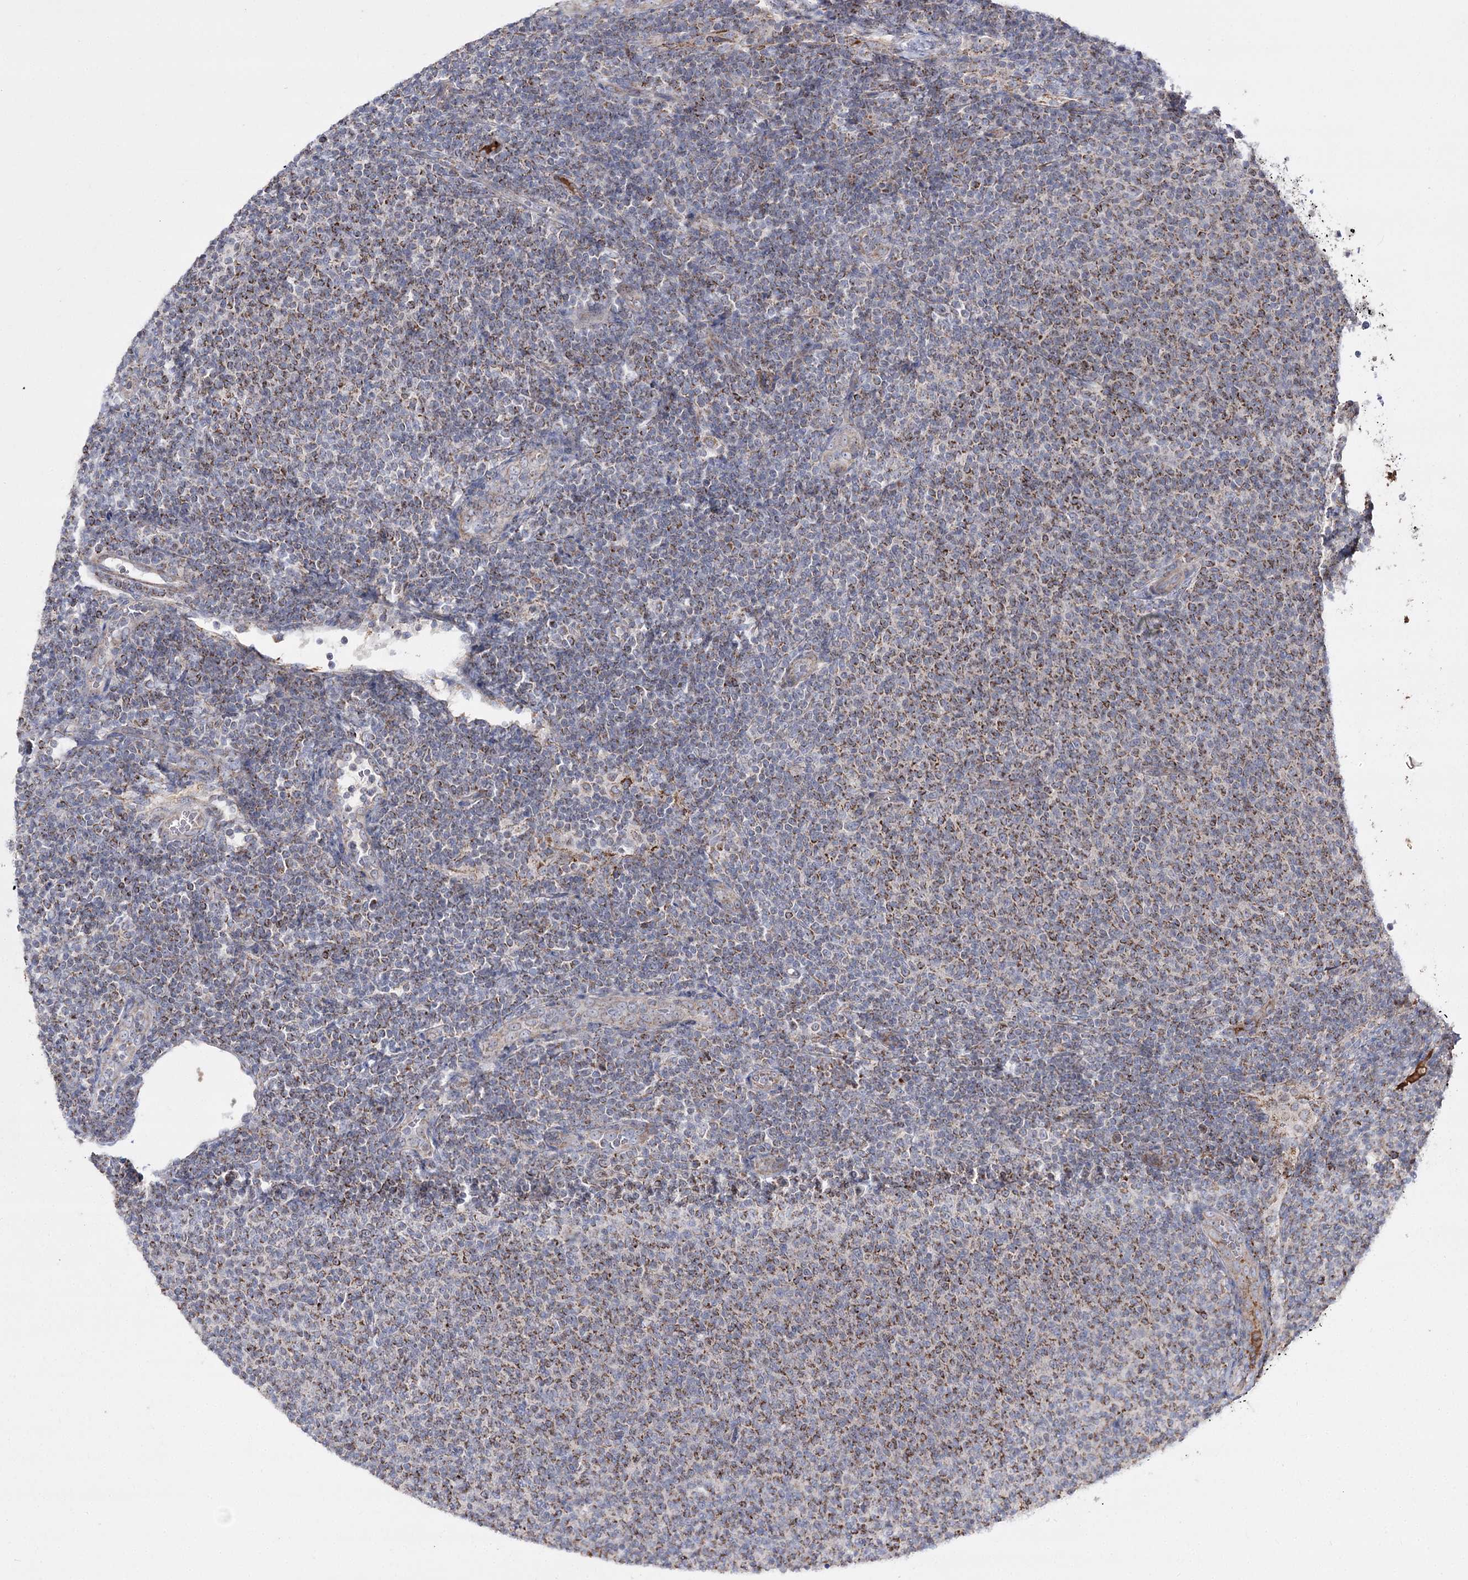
{"staining": {"intensity": "moderate", "quantity": "25%-75%", "location": "cytoplasmic/membranous"}, "tissue": "lymphoma", "cell_type": "Tumor cells", "image_type": "cancer", "snomed": [{"axis": "morphology", "description": "Malignant lymphoma, non-Hodgkin's type, Low grade"}, {"axis": "topography", "description": "Lymph node"}], "caption": "This image reveals immunohistochemistry (IHC) staining of human lymphoma, with medium moderate cytoplasmic/membranous staining in approximately 25%-75% of tumor cells.", "gene": "NADK2", "patient": {"sex": "male", "age": 66}}